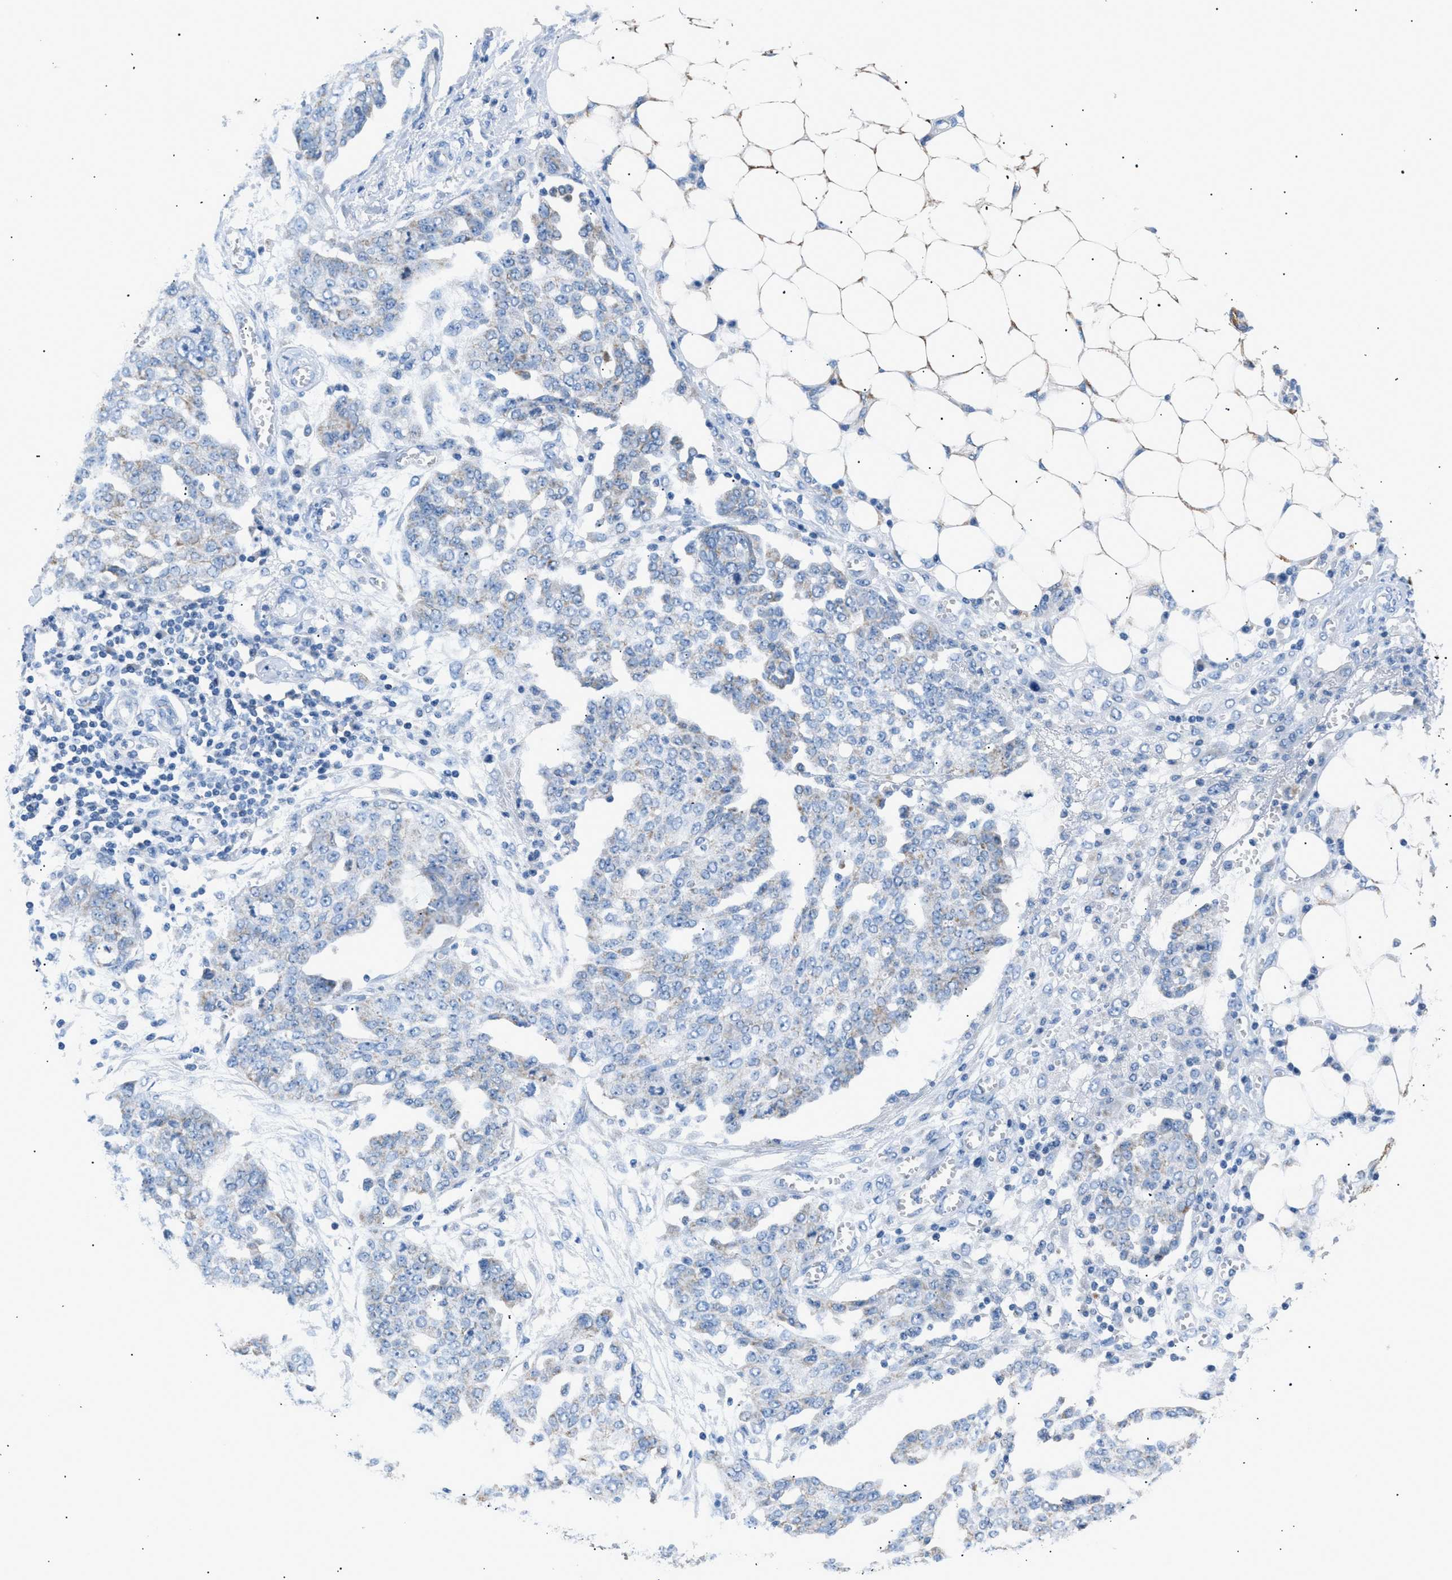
{"staining": {"intensity": "negative", "quantity": "none", "location": "none"}, "tissue": "ovarian cancer", "cell_type": "Tumor cells", "image_type": "cancer", "snomed": [{"axis": "morphology", "description": "Cystadenocarcinoma, serous, NOS"}, {"axis": "topography", "description": "Soft tissue"}, {"axis": "topography", "description": "Ovary"}], "caption": "High power microscopy image of an IHC histopathology image of ovarian serous cystadenocarcinoma, revealing no significant staining in tumor cells.", "gene": "ILDR1", "patient": {"sex": "female", "age": 57}}